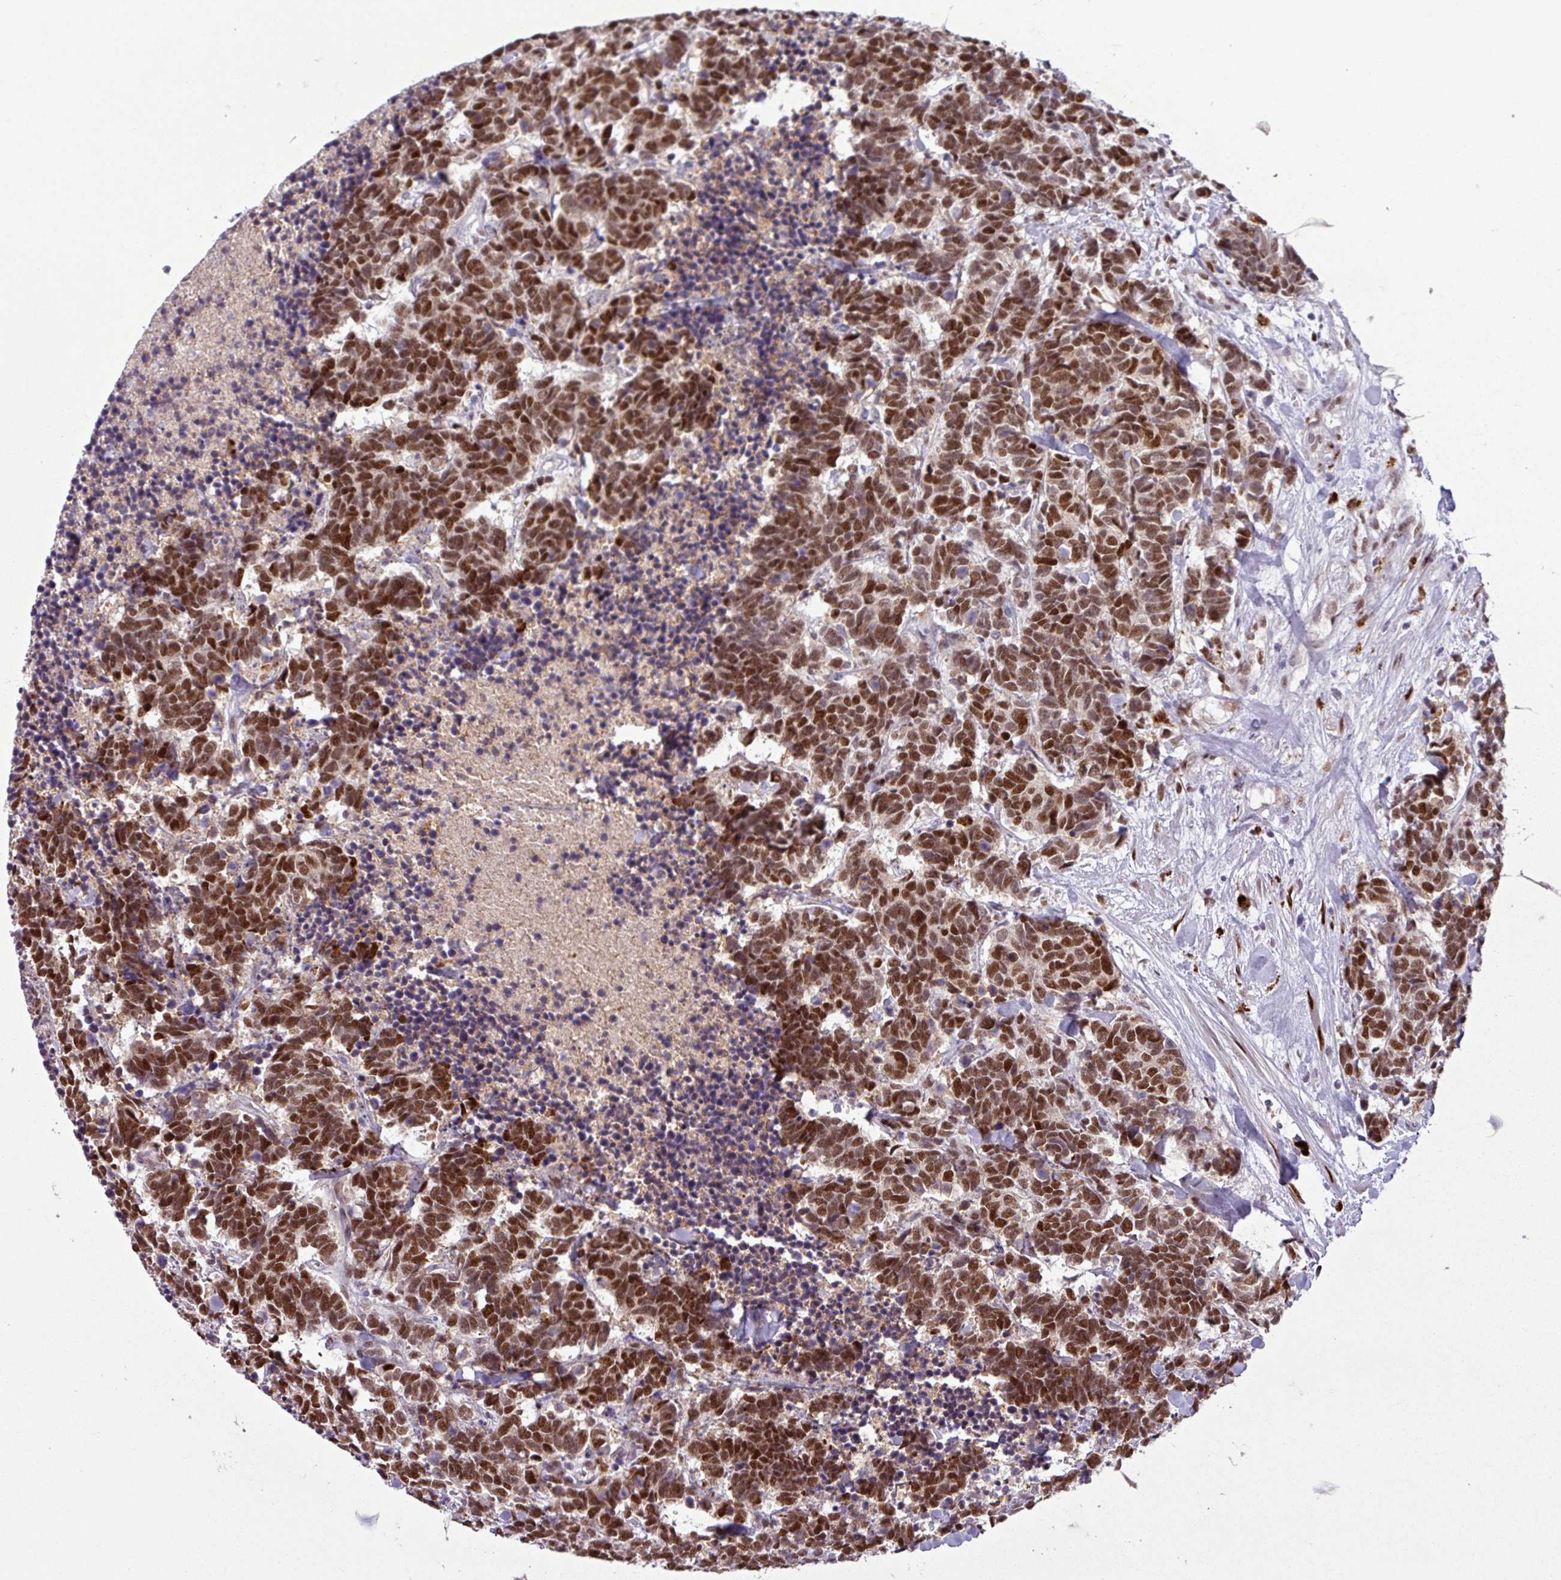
{"staining": {"intensity": "strong", "quantity": ">75%", "location": "nuclear"}, "tissue": "carcinoid", "cell_type": "Tumor cells", "image_type": "cancer", "snomed": [{"axis": "morphology", "description": "Carcinoma, NOS"}, {"axis": "morphology", "description": "Carcinoid, malignant, NOS"}, {"axis": "topography", "description": "Urinary bladder"}], "caption": "An immunohistochemistry image of neoplastic tissue is shown. Protein staining in brown shows strong nuclear positivity in malignant carcinoid within tumor cells.", "gene": "IRF2BPL", "patient": {"sex": "male", "age": 57}}